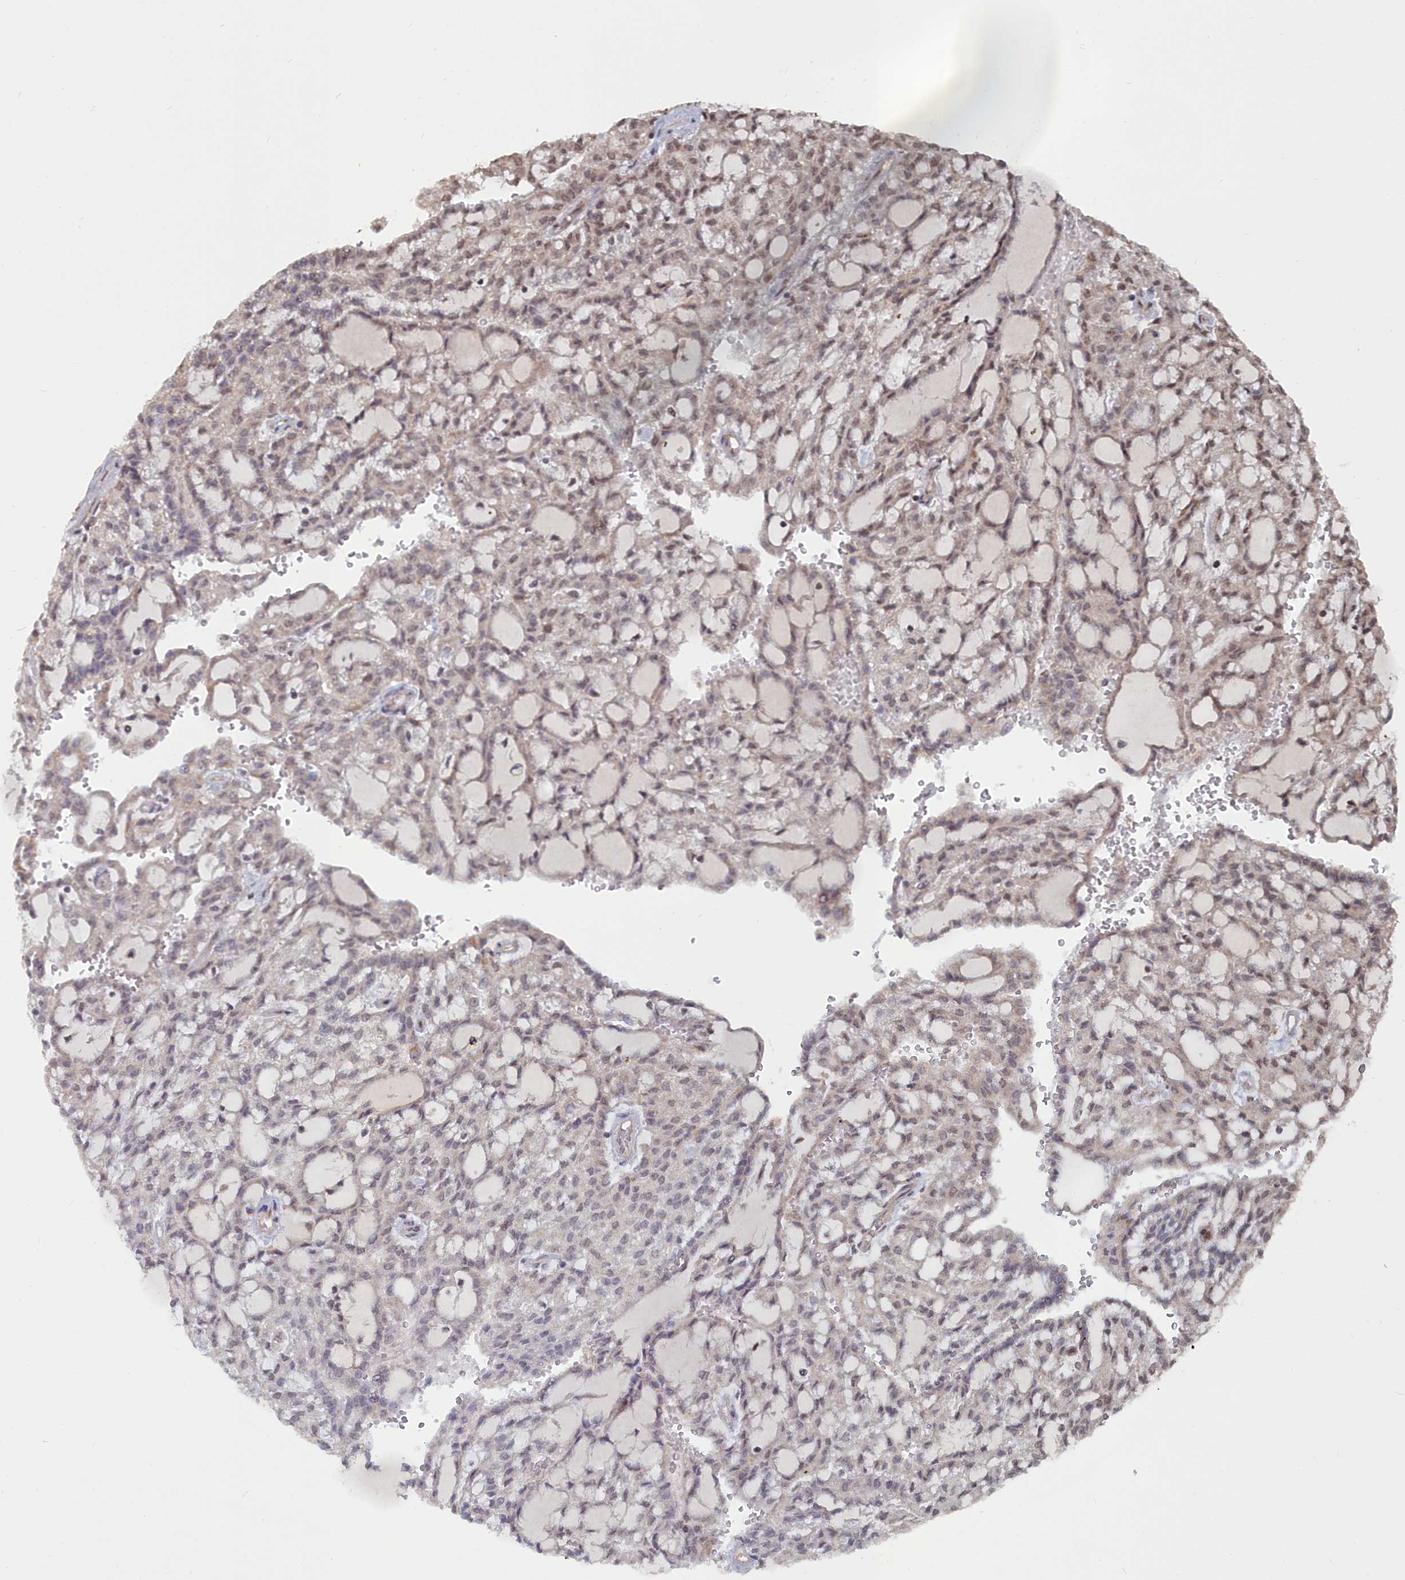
{"staining": {"intensity": "moderate", "quantity": "<25%", "location": "nuclear"}, "tissue": "renal cancer", "cell_type": "Tumor cells", "image_type": "cancer", "snomed": [{"axis": "morphology", "description": "Adenocarcinoma, NOS"}, {"axis": "topography", "description": "Kidney"}], "caption": "Protein staining by IHC demonstrates moderate nuclear positivity in about <25% of tumor cells in renal cancer.", "gene": "CCNP", "patient": {"sex": "male", "age": 63}}